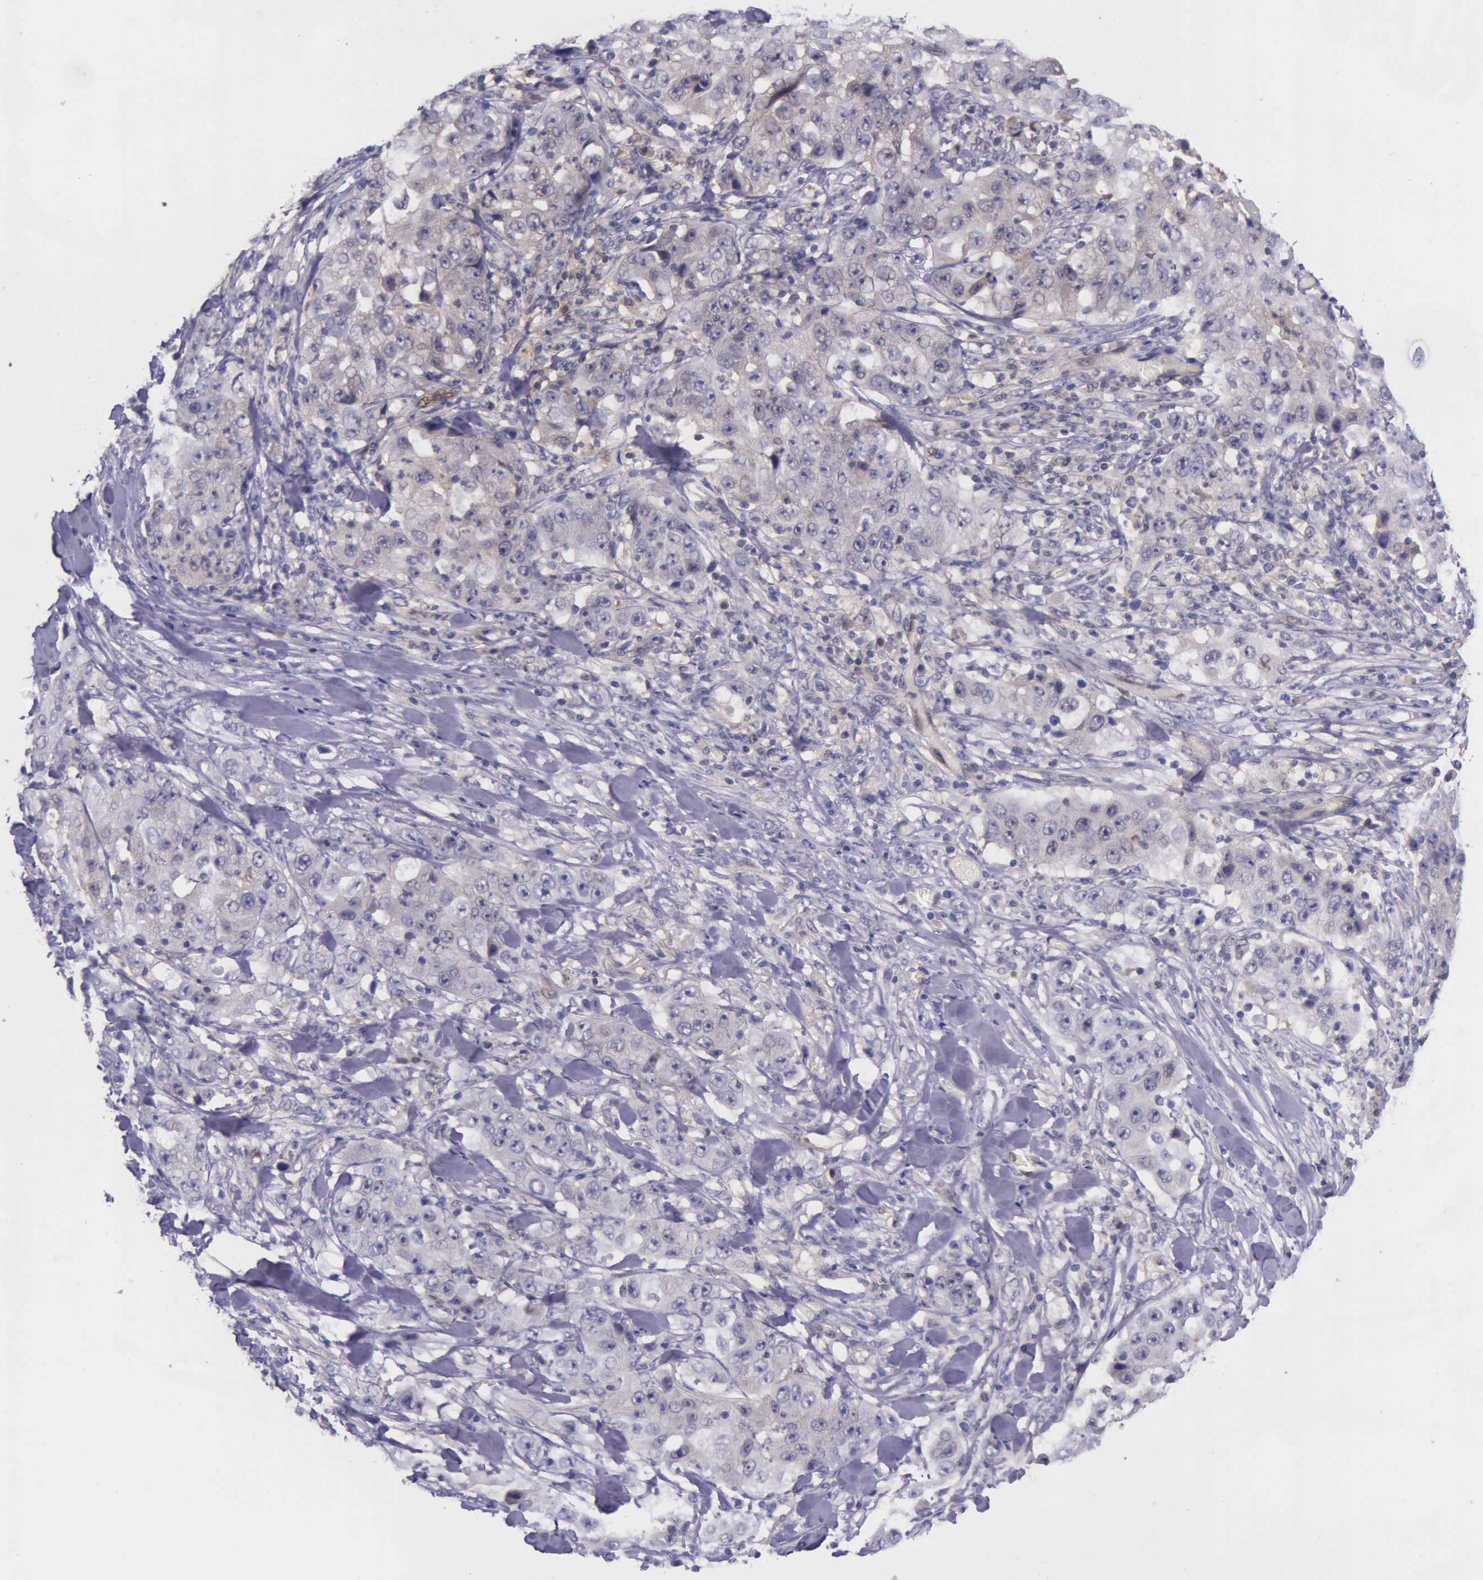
{"staining": {"intensity": "weak", "quantity": ">75%", "location": "cytoplasmic/membranous"}, "tissue": "lung cancer", "cell_type": "Tumor cells", "image_type": "cancer", "snomed": [{"axis": "morphology", "description": "Squamous cell carcinoma, NOS"}, {"axis": "topography", "description": "Lung"}], "caption": "The image demonstrates a brown stain indicating the presence of a protein in the cytoplasmic/membranous of tumor cells in lung cancer. The staining was performed using DAB to visualize the protein expression in brown, while the nuclei were stained in blue with hematoxylin (Magnification: 20x).", "gene": "GMPR2", "patient": {"sex": "male", "age": 64}}